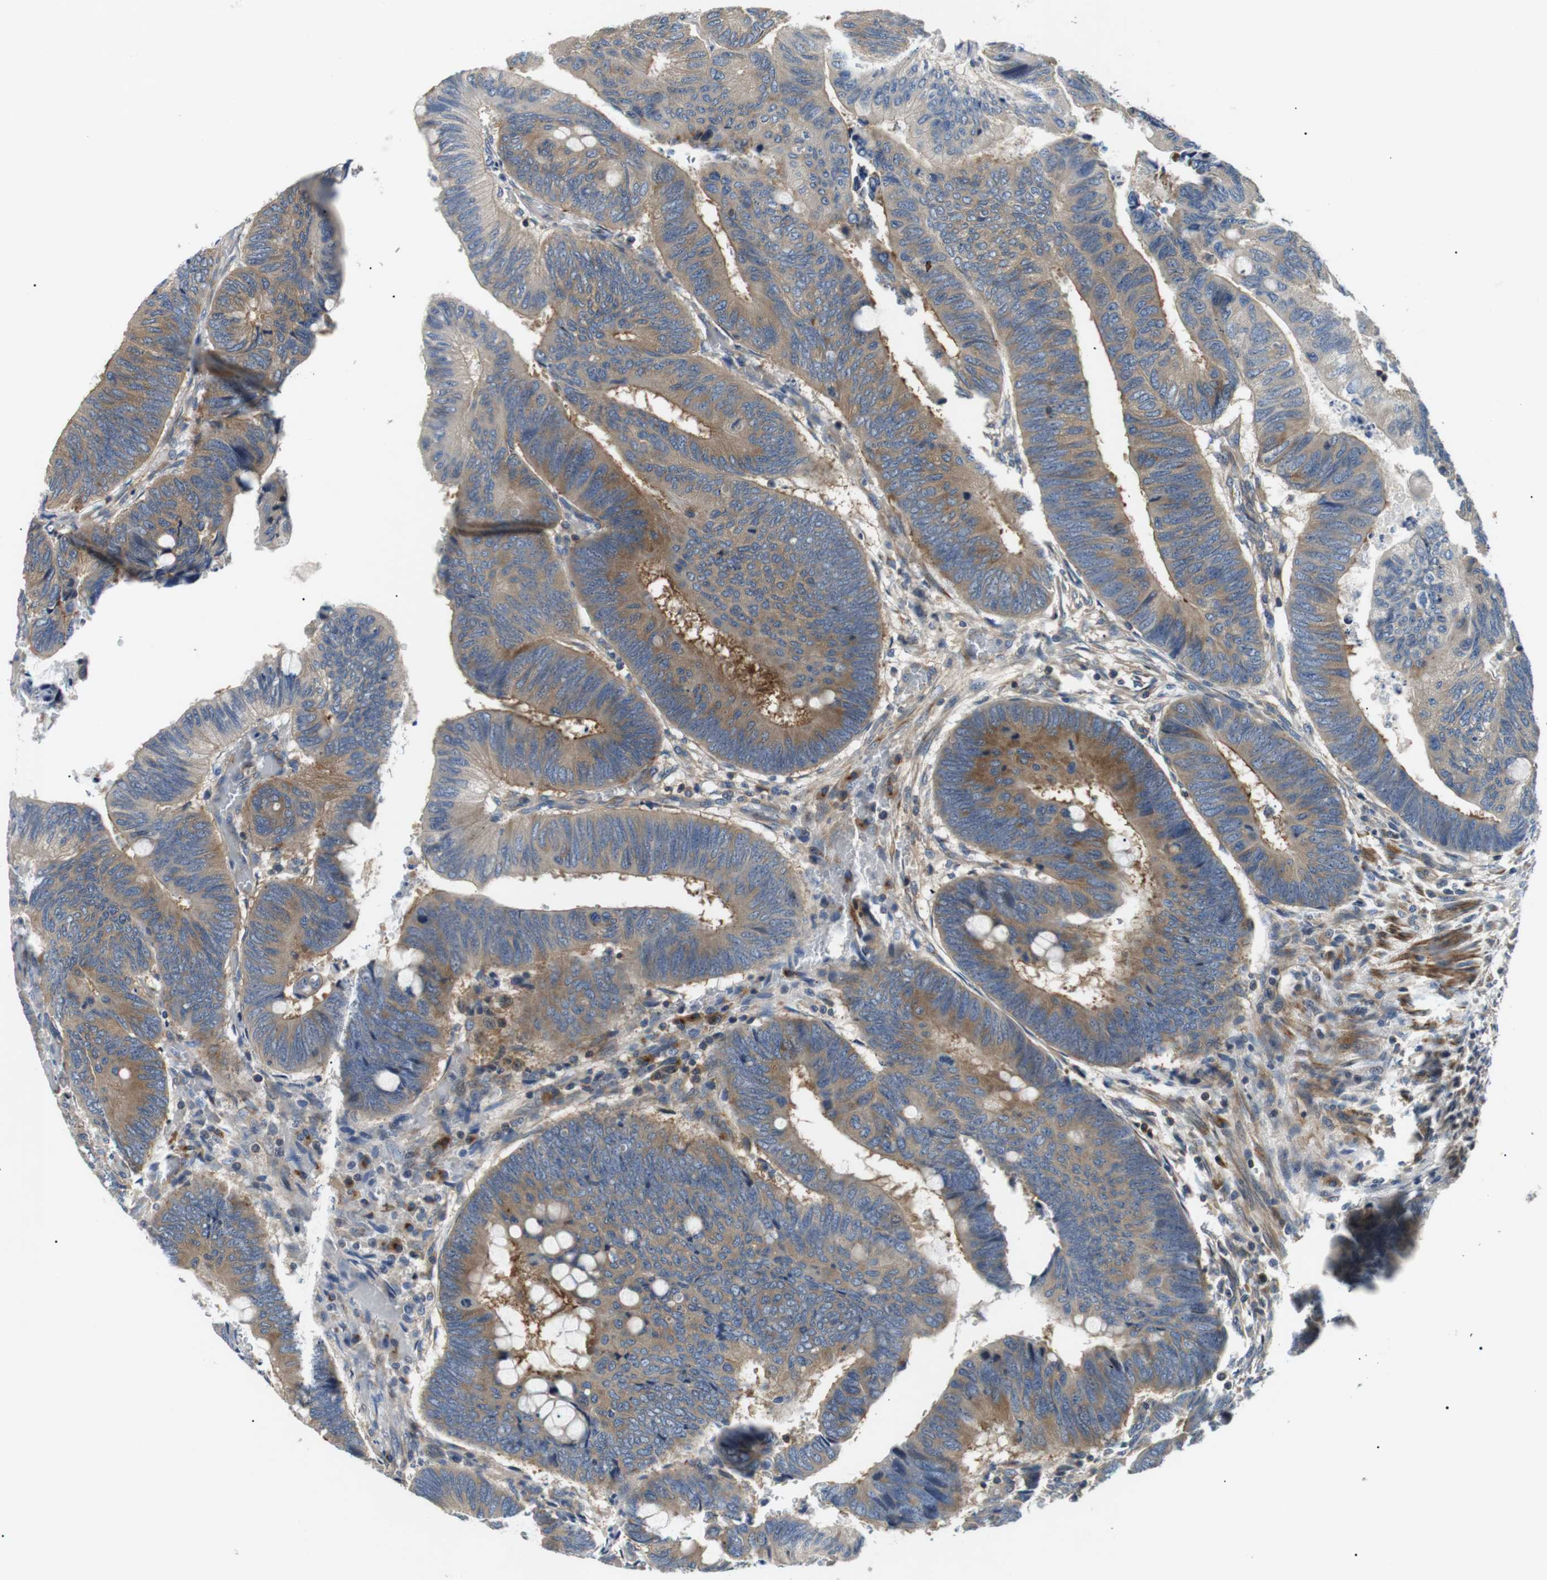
{"staining": {"intensity": "moderate", "quantity": ">75%", "location": "cytoplasmic/membranous"}, "tissue": "colorectal cancer", "cell_type": "Tumor cells", "image_type": "cancer", "snomed": [{"axis": "morphology", "description": "Normal tissue, NOS"}, {"axis": "morphology", "description": "Adenocarcinoma, NOS"}, {"axis": "topography", "description": "Rectum"}, {"axis": "topography", "description": "Peripheral nerve tissue"}], "caption": "The micrograph displays staining of colorectal cancer (adenocarcinoma), revealing moderate cytoplasmic/membranous protein expression (brown color) within tumor cells. The staining was performed using DAB (3,3'-diaminobenzidine) to visualize the protein expression in brown, while the nuclei were stained in blue with hematoxylin (Magnification: 20x).", "gene": "DIPK1A", "patient": {"sex": "male", "age": 92}}